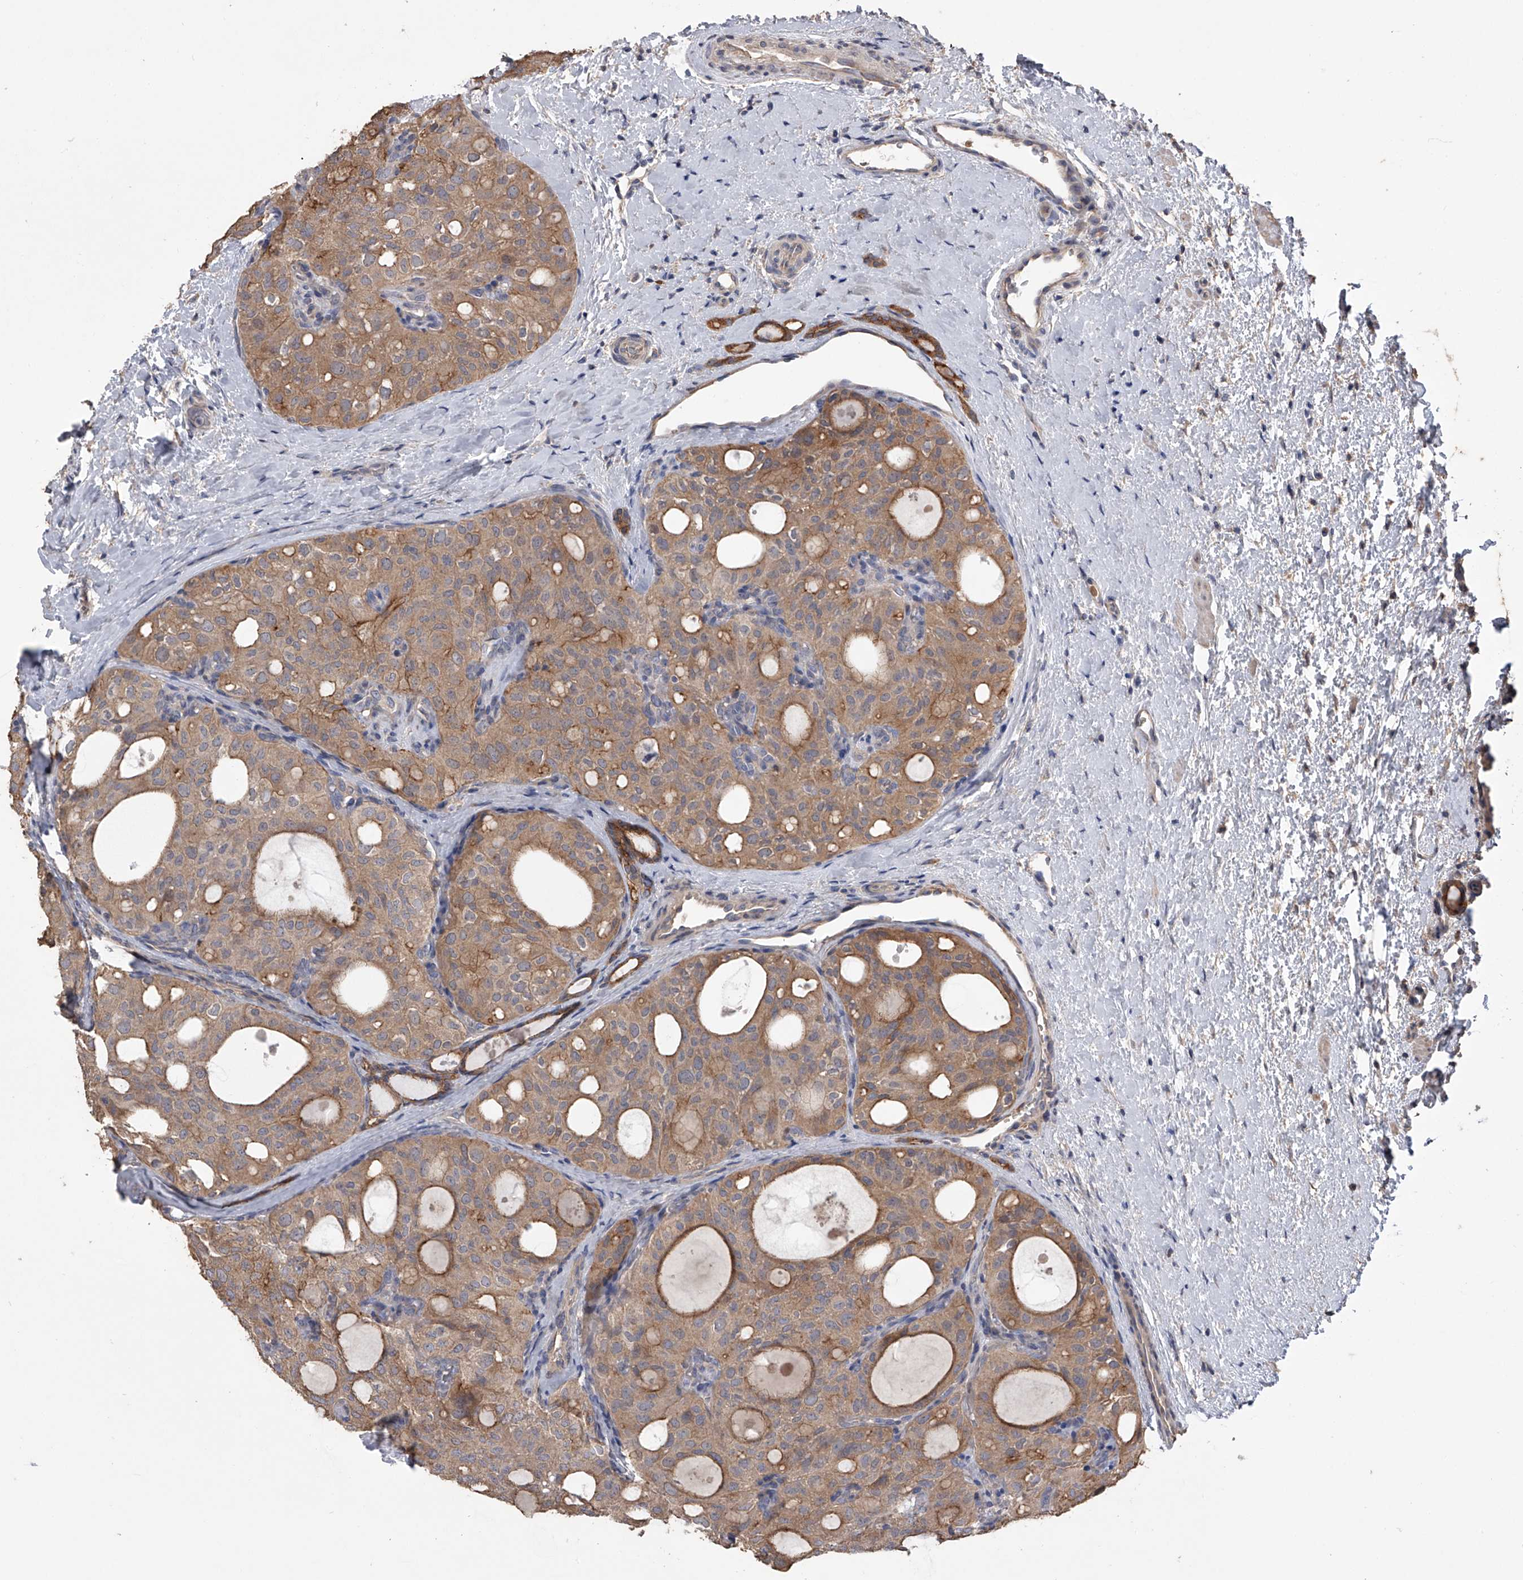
{"staining": {"intensity": "moderate", "quantity": ">75%", "location": "cytoplasmic/membranous"}, "tissue": "thyroid cancer", "cell_type": "Tumor cells", "image_type": "cancer", "snomed": [{"axis": "morphology", "description": "Follicular adenoma carcinoma, NOS"}, {"axis": "topography", "description": "Thyroid gland"}], "caption": "Brown immunohistochemical staining in follicular adenoma carcinoma (thyroid) demonstrates moderate cytoplasmic/membranous expression in approximately >75% of tumor cells. The staining was performed using DAB (3,3'-diaminobenzidine), with brown indicating positive protein expression. Nuclei are stained blue with hematoxylin.", "gene": "ZNF343", "patient": {"sex": "male", "age": 75}}